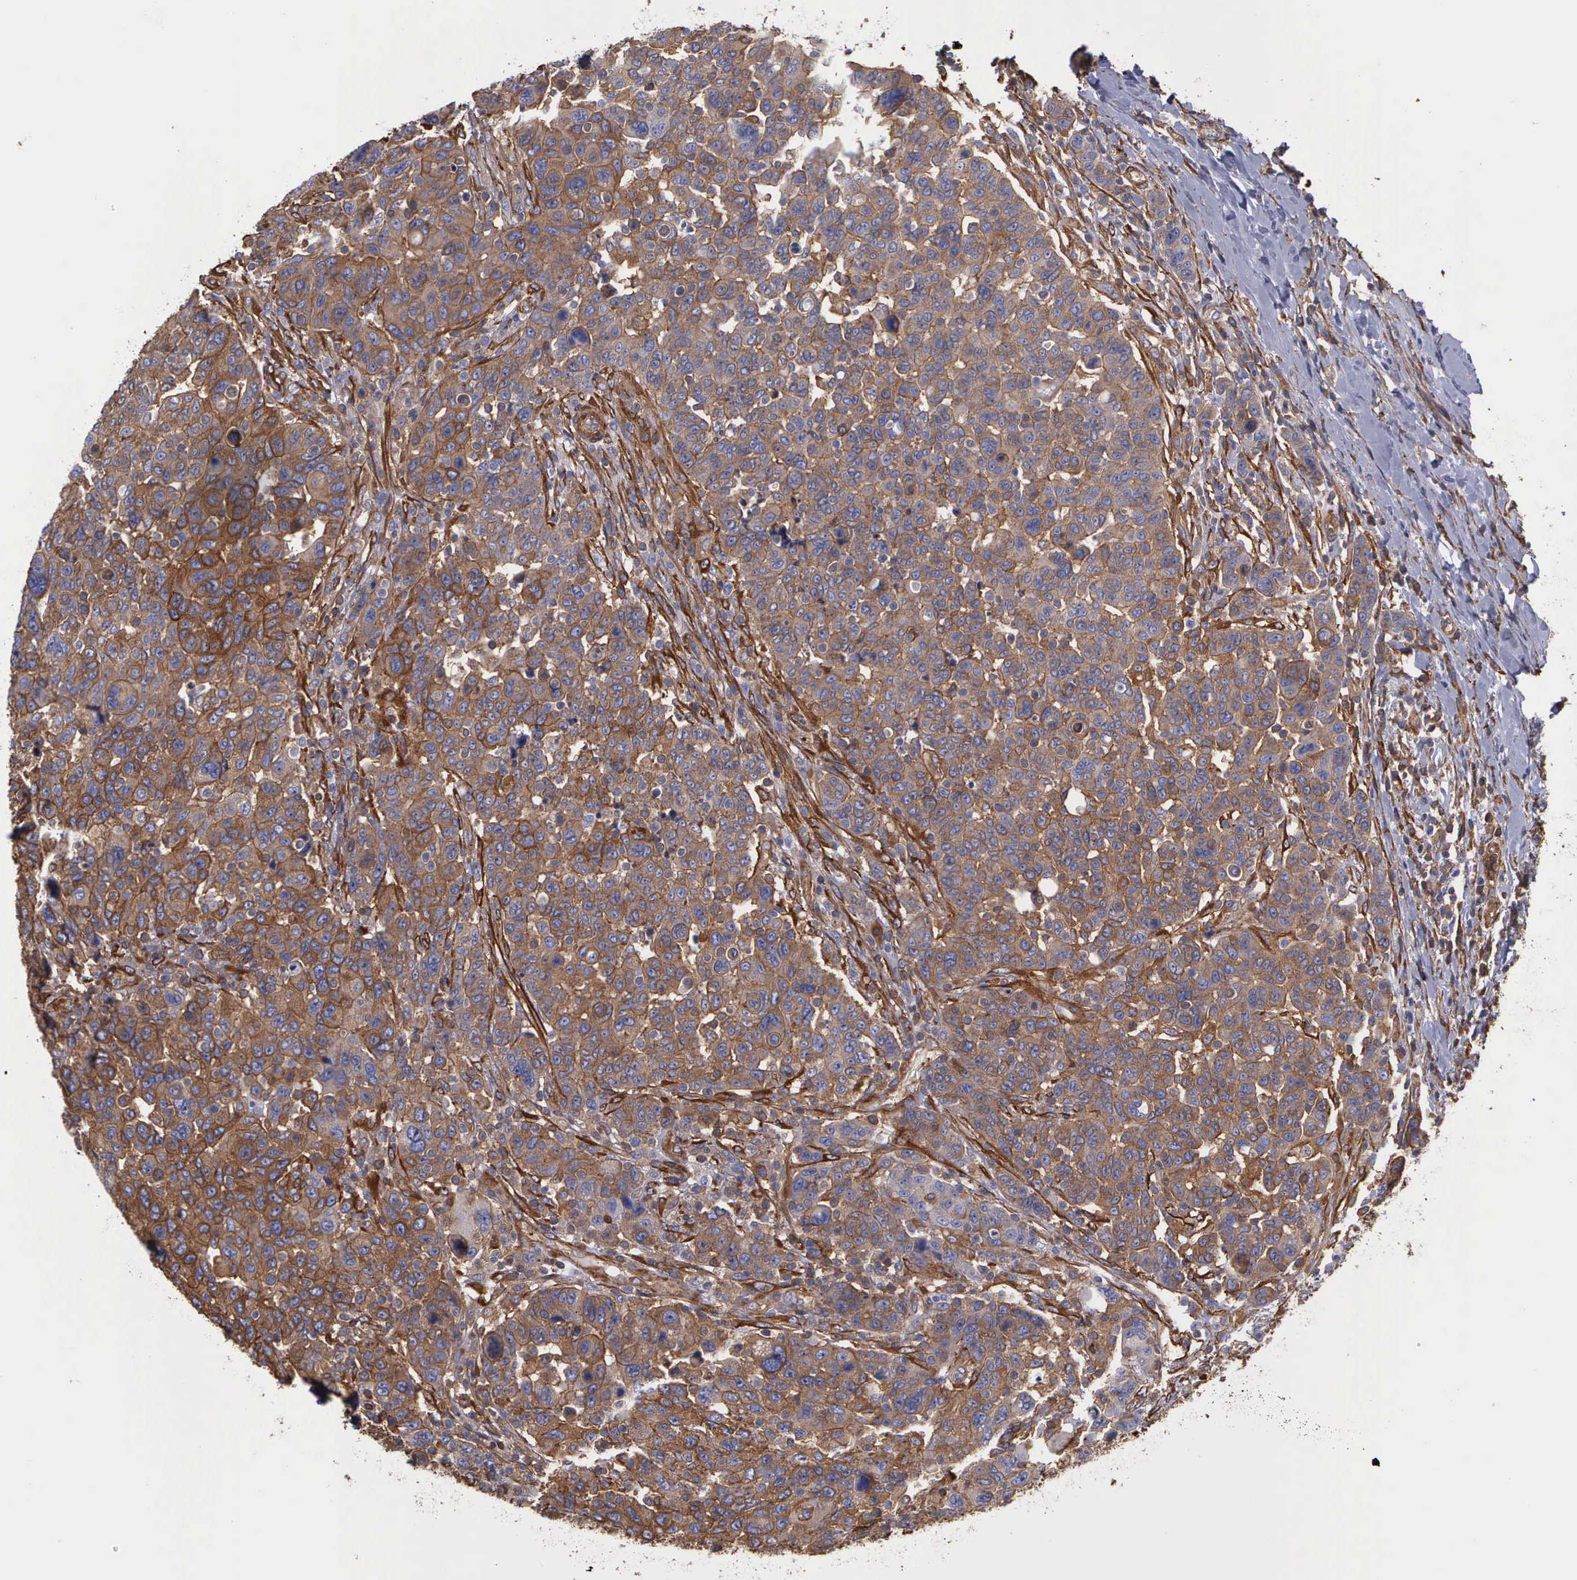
{"staining": {"intensity": "moderate", "quantity": ">75%", "location": "cytoplasmic/membranous"}, "tissue": "breast cancer", "cell_type": "Tumor cells", "image_type": "cancer", "snomed": [{"axis": "morphology", "description": "Duct carcinoma"}, {"axis": "topography", "description": "Breast"}], "caption": "Breast intraductal carcinoma tissue reveals moderate cytoplasmic/membranous expression in approximately >75% of tumor cells, visualized by immunohistochemistry.", "gene": "FLNA", "patient": {"sex": "female", "age": 37}}